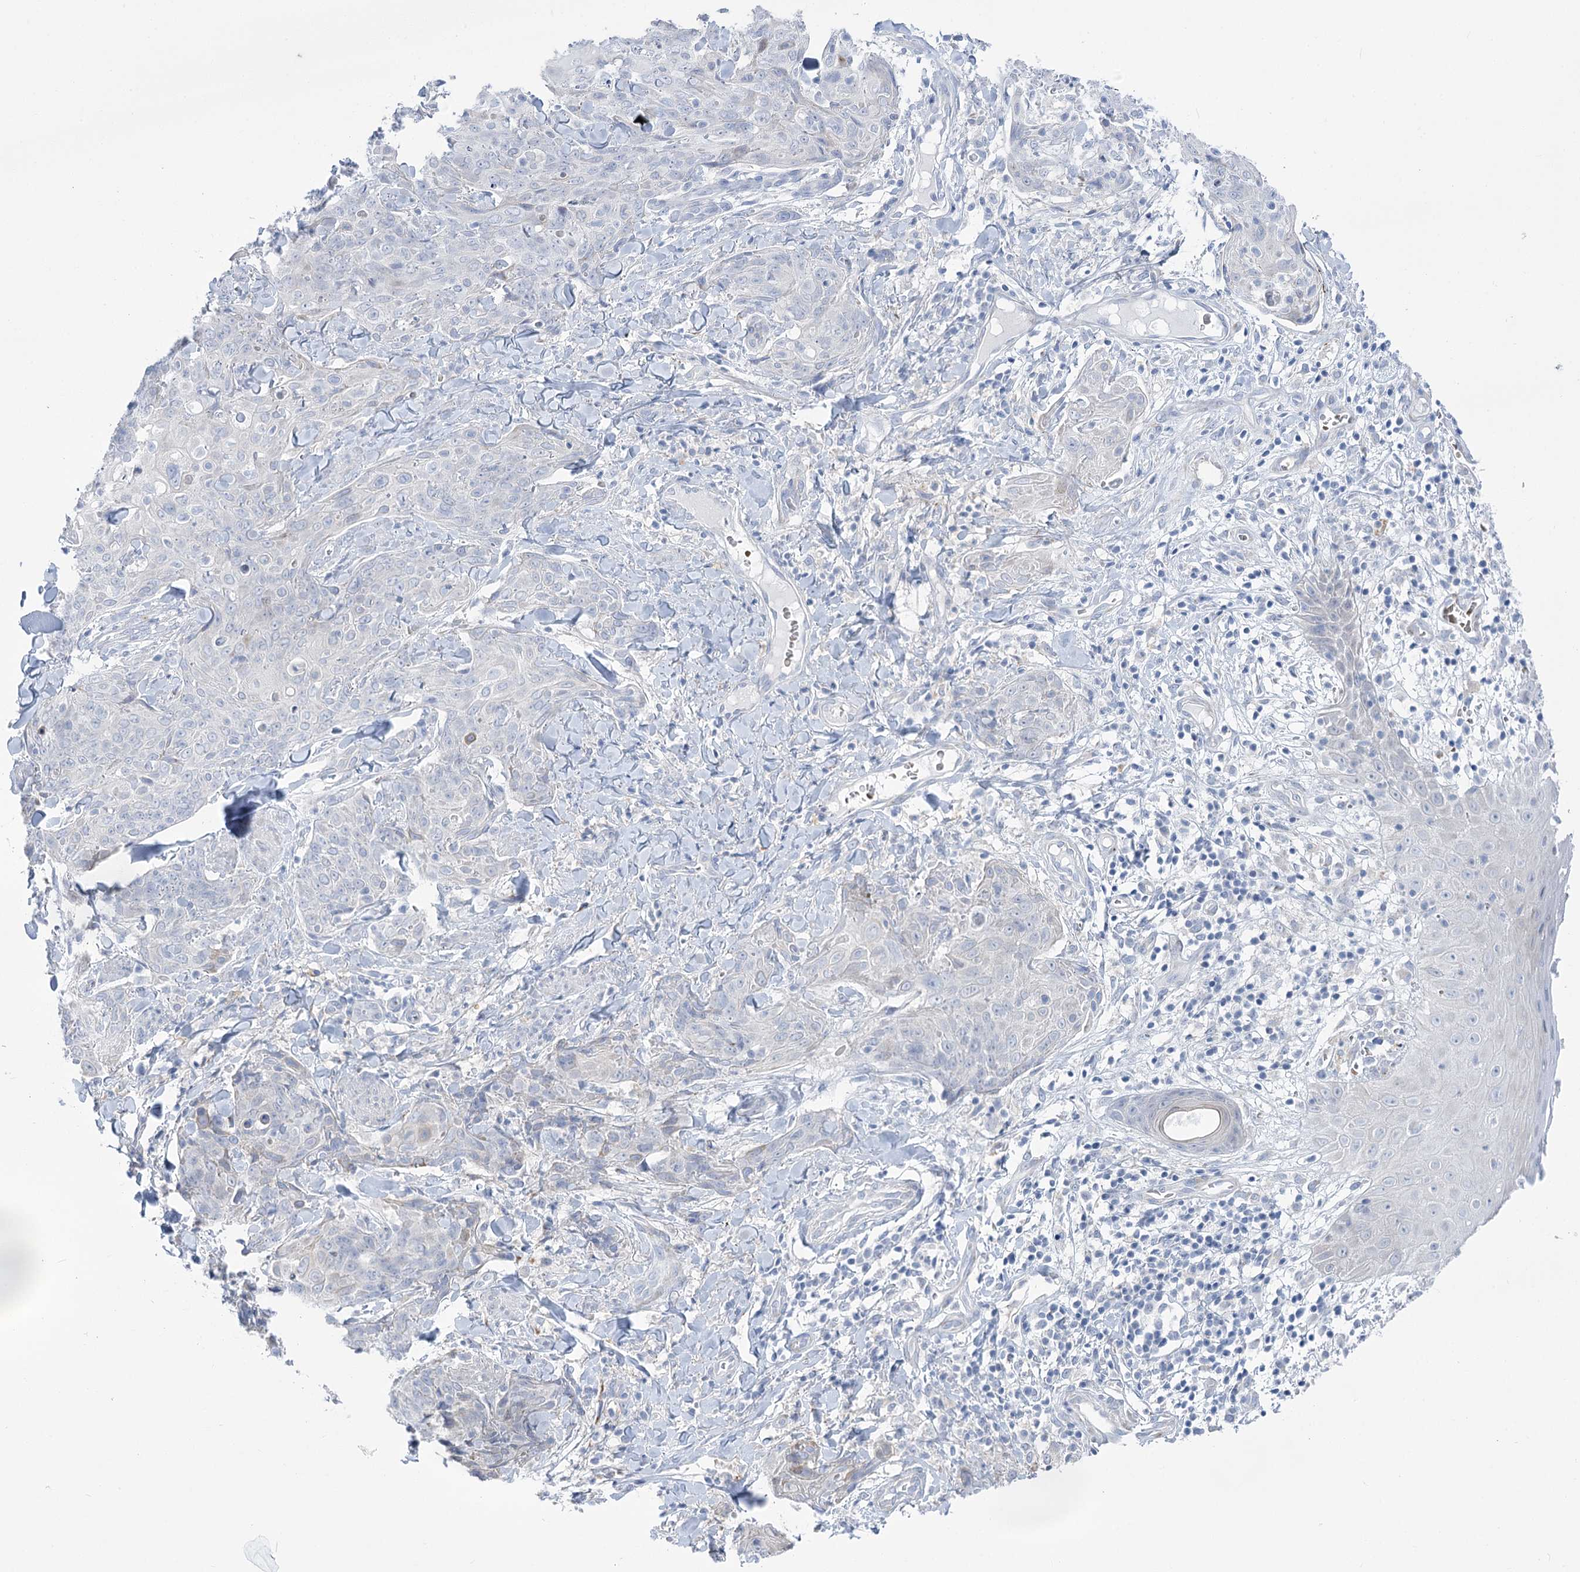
{"staining": {"intensity": "negative", "quantity": "none", "location": "none"}, "tissue": "skin cancer", "cell_type": "Tumor cells", "image_type": "cancer", "snomed": [{"axis": "morphology", "description": "Squamous cell carcinoma, NOS"}, {"axis": "topography", "description": "Skin"}, {"axis": "topography", "description": "Vulva"}], "caption": "A photomicrograph of skin squamous cell carcinoma stained for a protein reveals no brown staining in tumor cells.", "gene": "SIAE", "patient": {"sex": "female", "age": 85}}